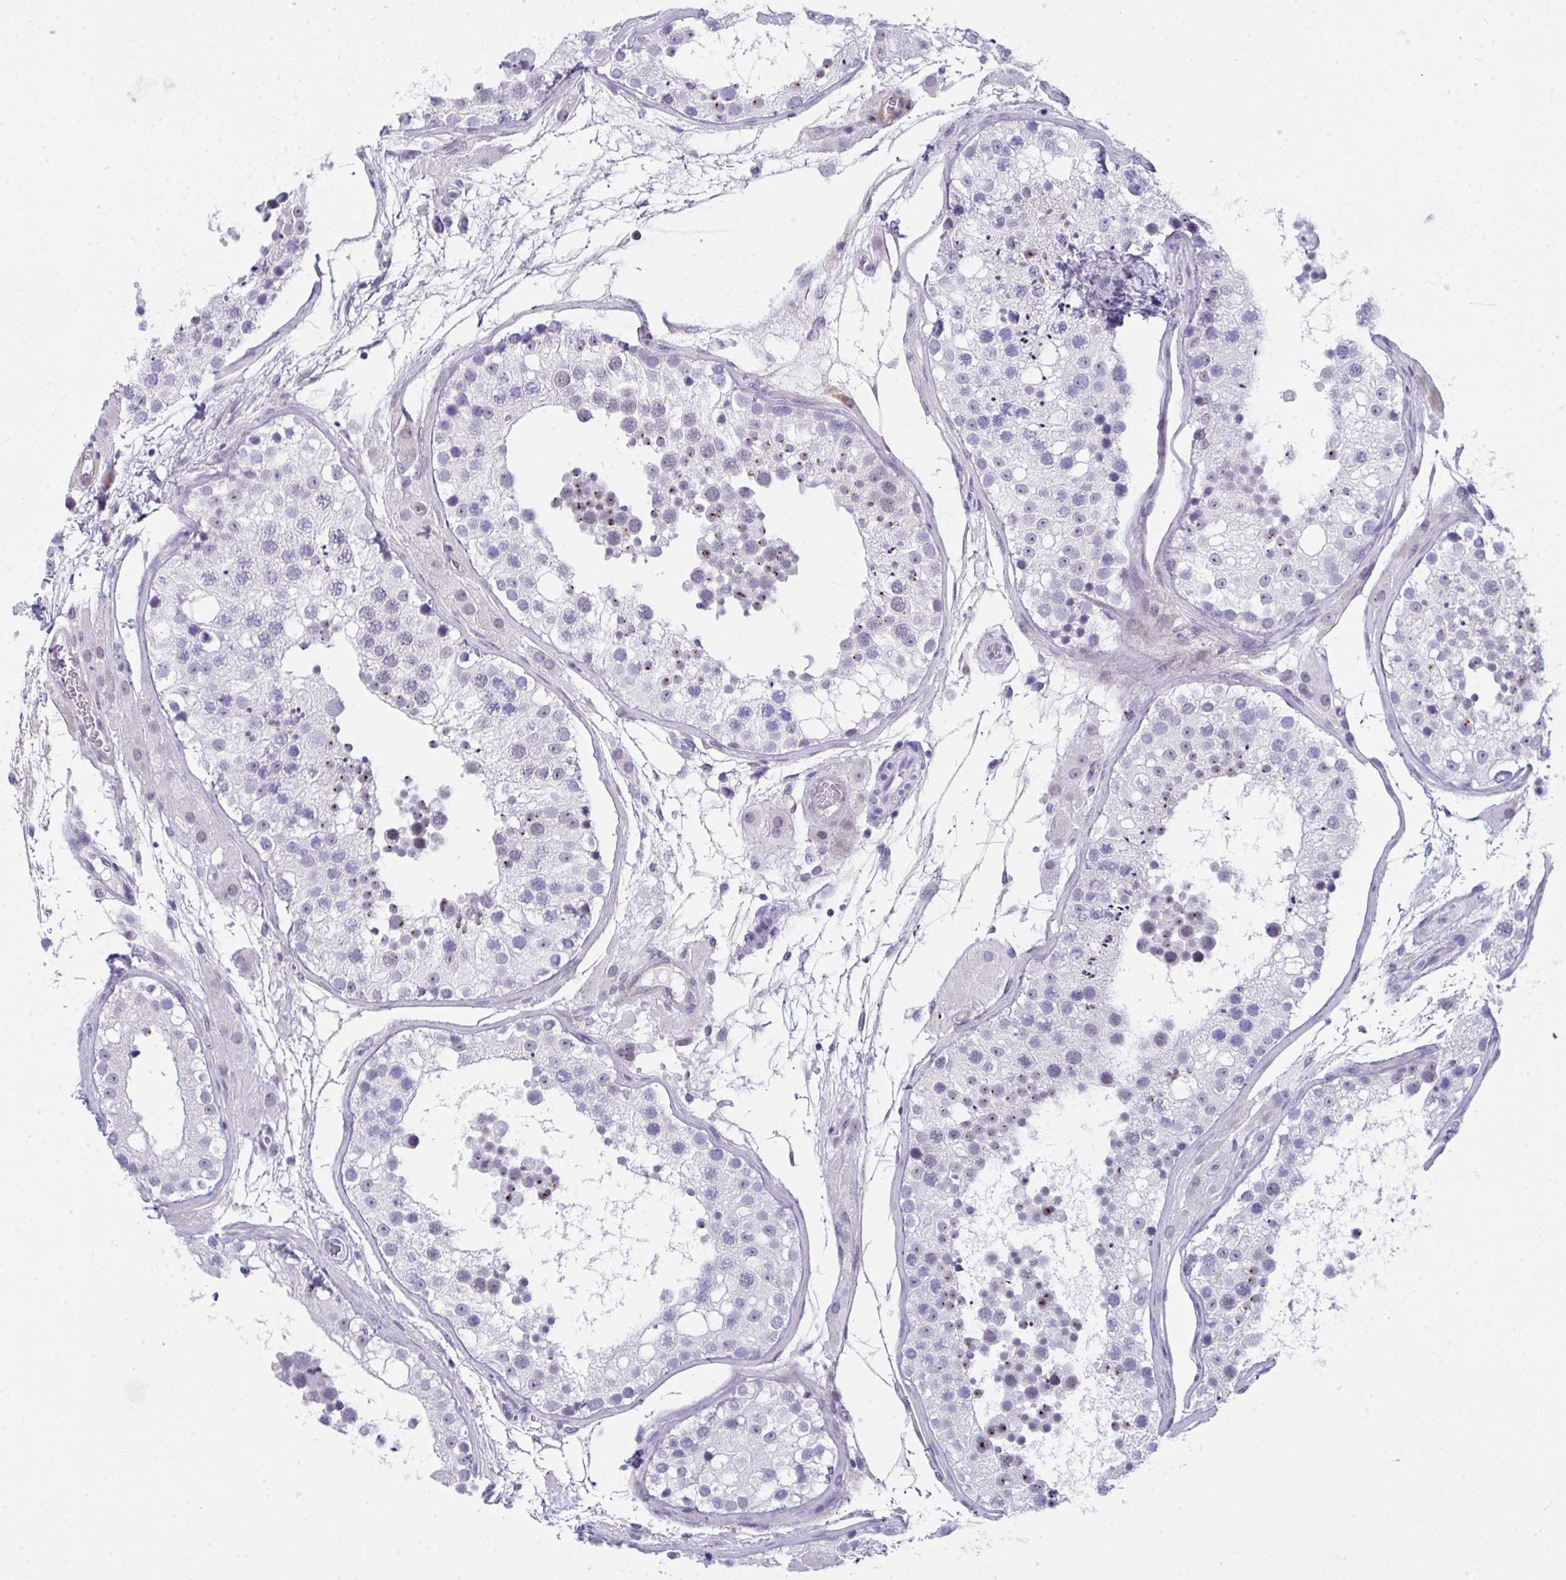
{"staining": {"intensity": "strong", "quantity": "25%-75%", "location": "cytoplasmic/membranous"}, "tissue": "testis", "cell_type": "Cells in seminiferous ducts", "image_type": "normal", "snomed": [{"axis": "morphology", "description": "Normal tissue, NOS"}, {"axis": "topography", "description": "Testis"}], "caption": "Protein staining reveals strong cytoplasmic/membranous expression in approximately 25%-75% of cells in seminiferous ducts in unremarkable testis.", "gene": "CDK13", "patient": {"sex": "male", "age": 26}}